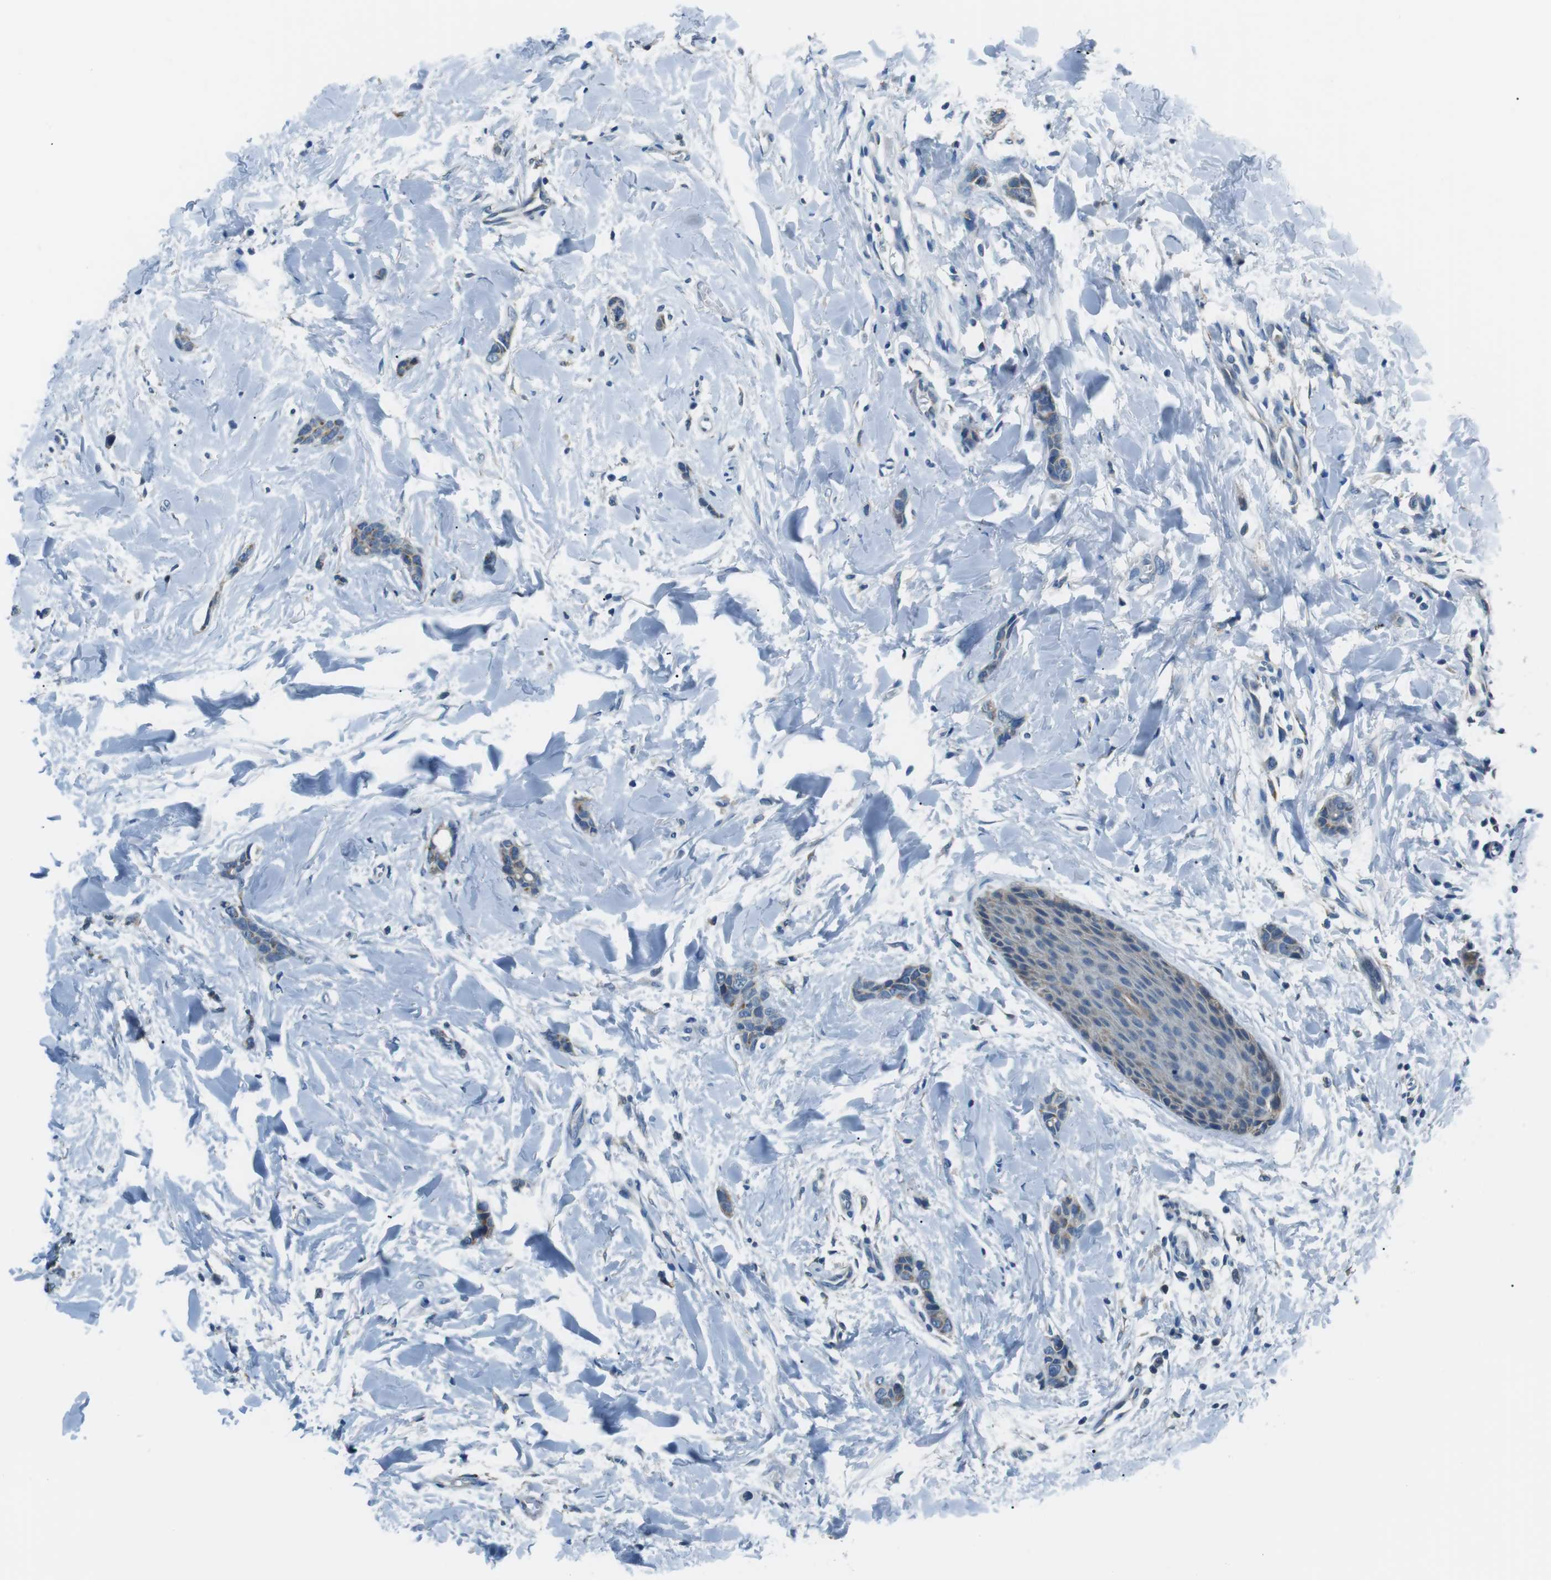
{"staining": {"intensity": "weak", "quantity": ">75%", "location": "cytoplasmic/membranous"}, "tissue": "breast cancer", "cell_type": "Tumor cells", "image_type": "cancer", "snomed": [{"axis": "morphology", "description": "Lobular carcinoma"}, {"axis": "topography", "description": "Skin"}, {"axis": "topography", "description": "Breast"}], "caption": "Immunohistochemistry (IHC) photomicrograph of neoplastic tissue: human breast cancer (lobular carcinoma) stained using IHC displays low levels of weak protein expression localized specifically in the cytoplasmic/membranous of tumor cells, appearing as a cytoplasmic/membranous brown color.", "gene": "FAM3B", "patient": {"sex": "female", "age": 46}}